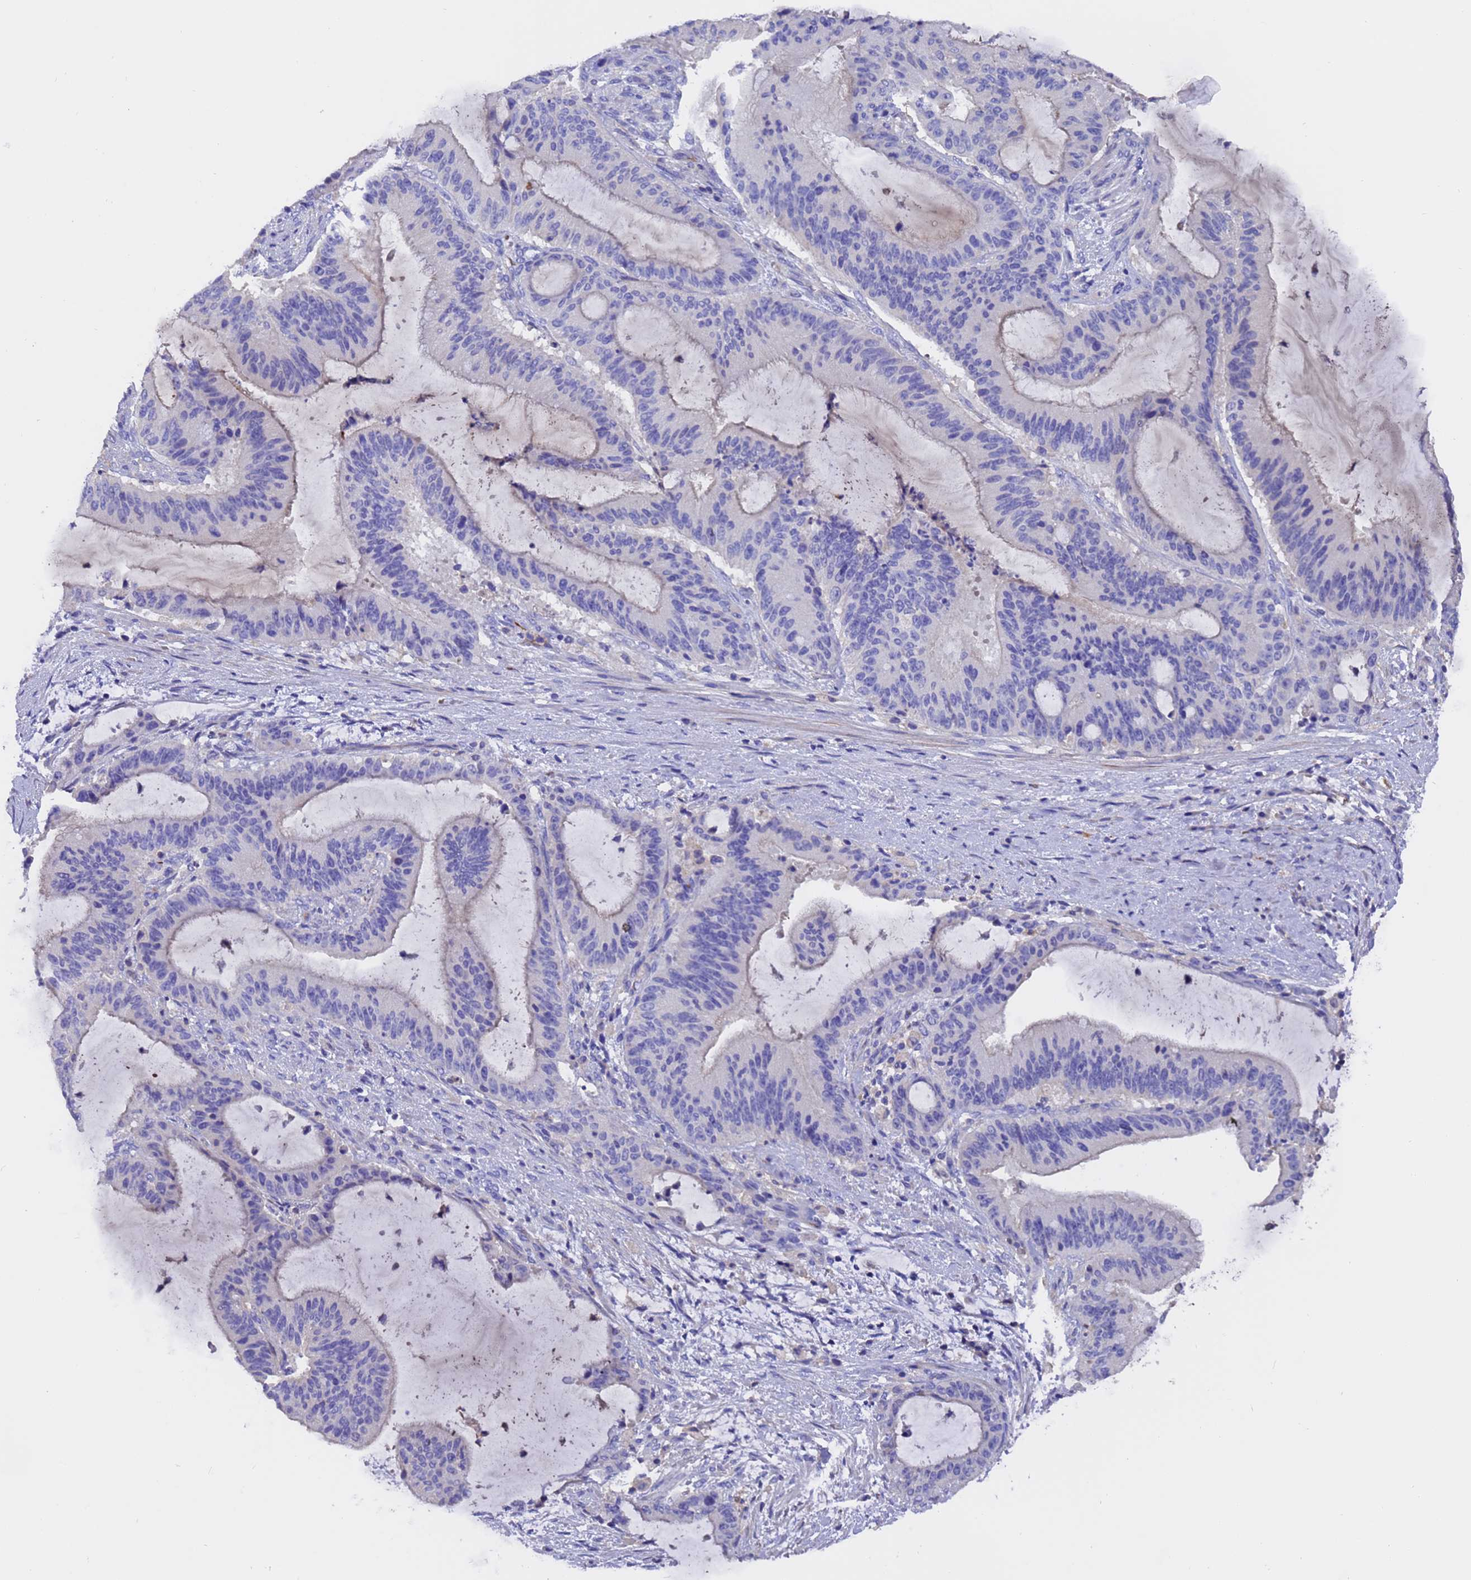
{"staining": {"intensity": "negative", "quantity": "none", "location": "none"}, "tissue": "liver cancer", "cell_type": "Tumor cells", "image_type": "cancer", "snomed": [{"axis": "morphology", "description": "Normal tissue, NOS"}, {"axis": "morphology", "description": "Cholangiocarcinoma"}, {"axis": "topography", "description": "Liver"}, {"axis": "topography", "description": "Peripheral nerve tissue"}], "caption": "Cholangiocarcinoma (liver) stained for a protein using IHC shows no positivity tumor cells.", "gene": "ELP6", "patient": {"sex": "female", "age": 73}}